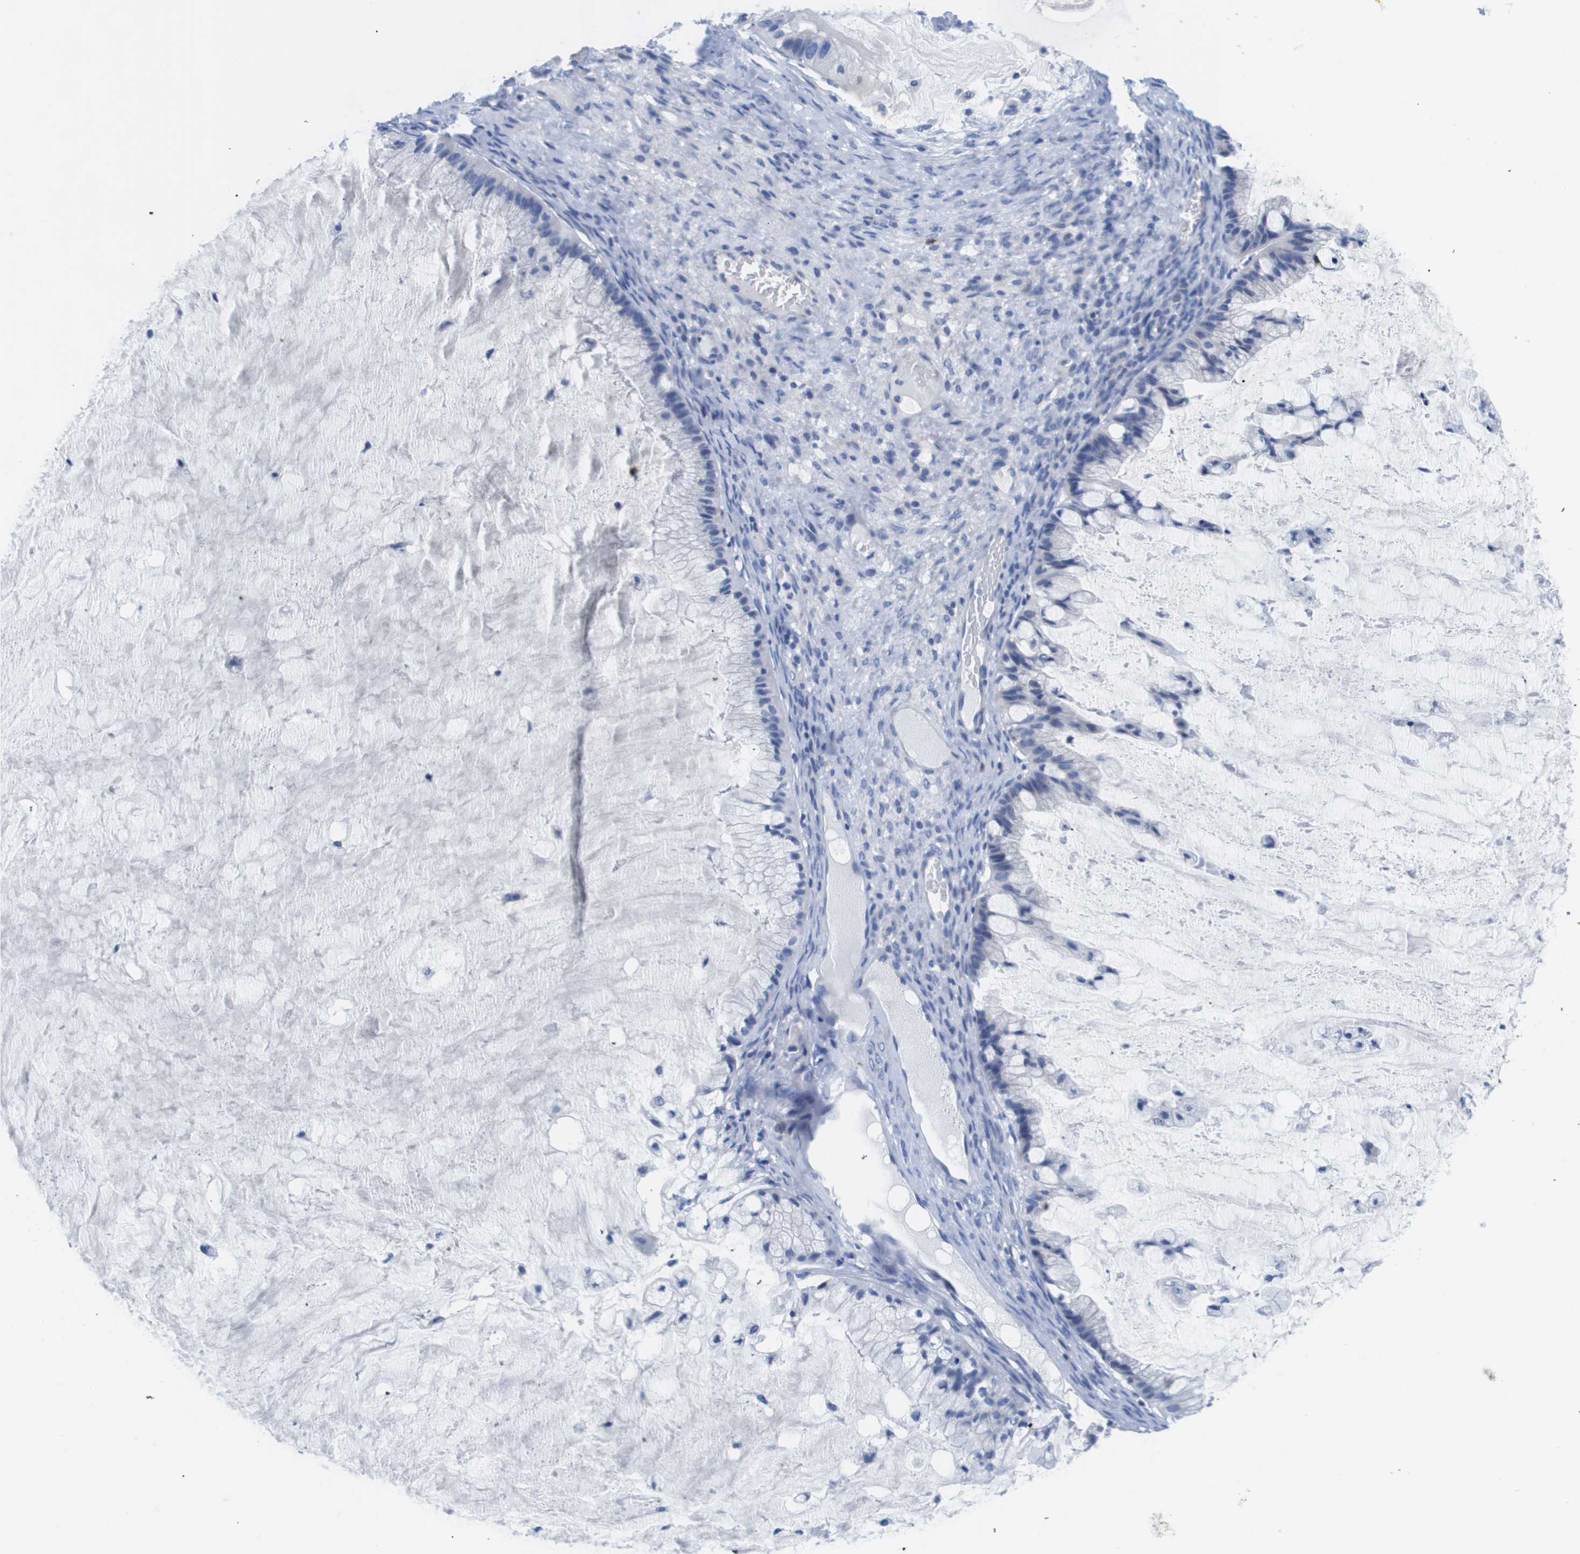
{"staining": {"intensity": "negative", "quantity": "none", "location": "none"}, "tissue": "ovarian cancer", "cell_type": "Tumor cells", "image_type": "cancer", "snomed": [{"axis": "morphology", "description": "Cystadenocarcinoma, mucinous, NOS"}, {"axis": "topography", "description": "Ovary"}], "caption": "The immunohistochemistry (IHC) histopathology image has no significant staining in tumor cells of ovarian cancer (mucinous cystadenocarcinoma) tissue.", "gene": "MS4A1", "patient": {"sex": "female", "age": 57}}